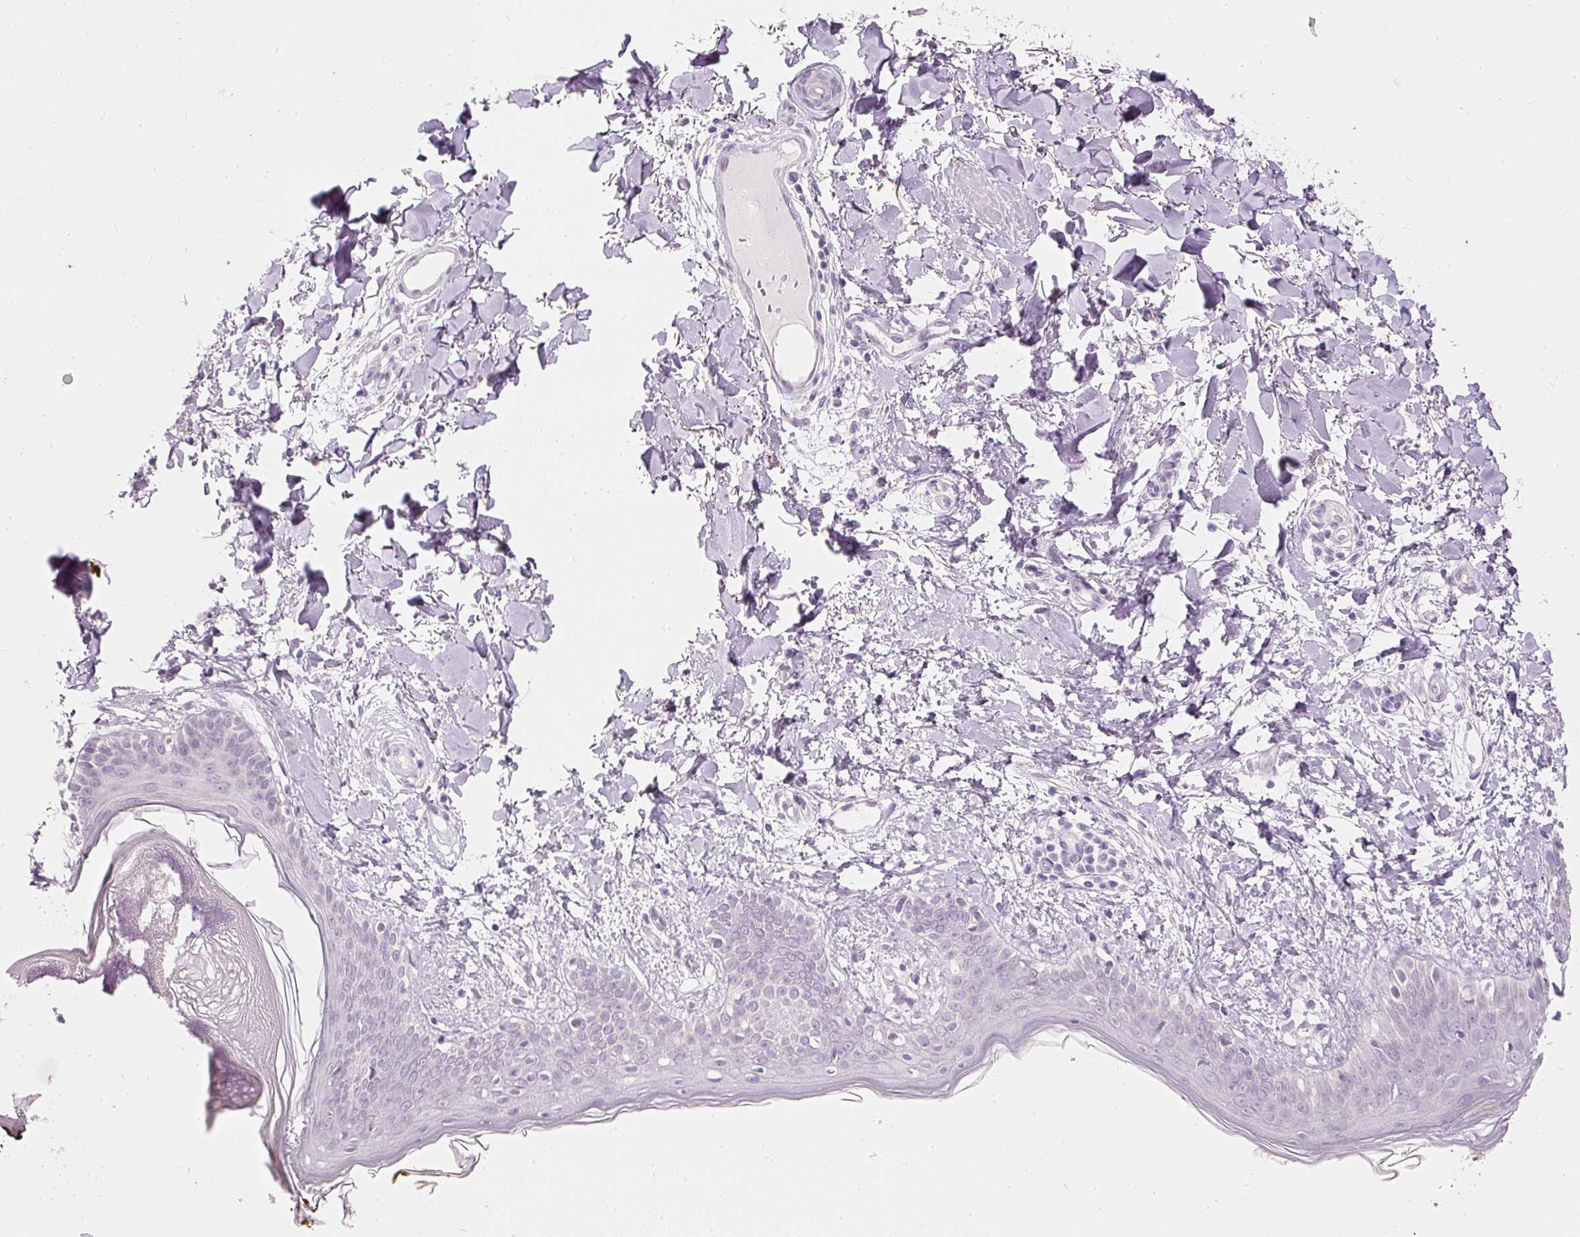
{"staining": {"intensity": "negative", "quantity": "none", "location": "none"}, "tissue": "skin", "cell_type": "Fibroblasts", "image_type": "normal", "snomed": [{"axis": "morphology", "description": "Normal tissue, NOS"}, {"axis": "topography", "description": "Skin"}], "caption": "This is an IHC image of normal human skin. There is no expression in fibroblasts.", "gene": "ELAVL3", "patient": {"sex": "female", "age": 34}}